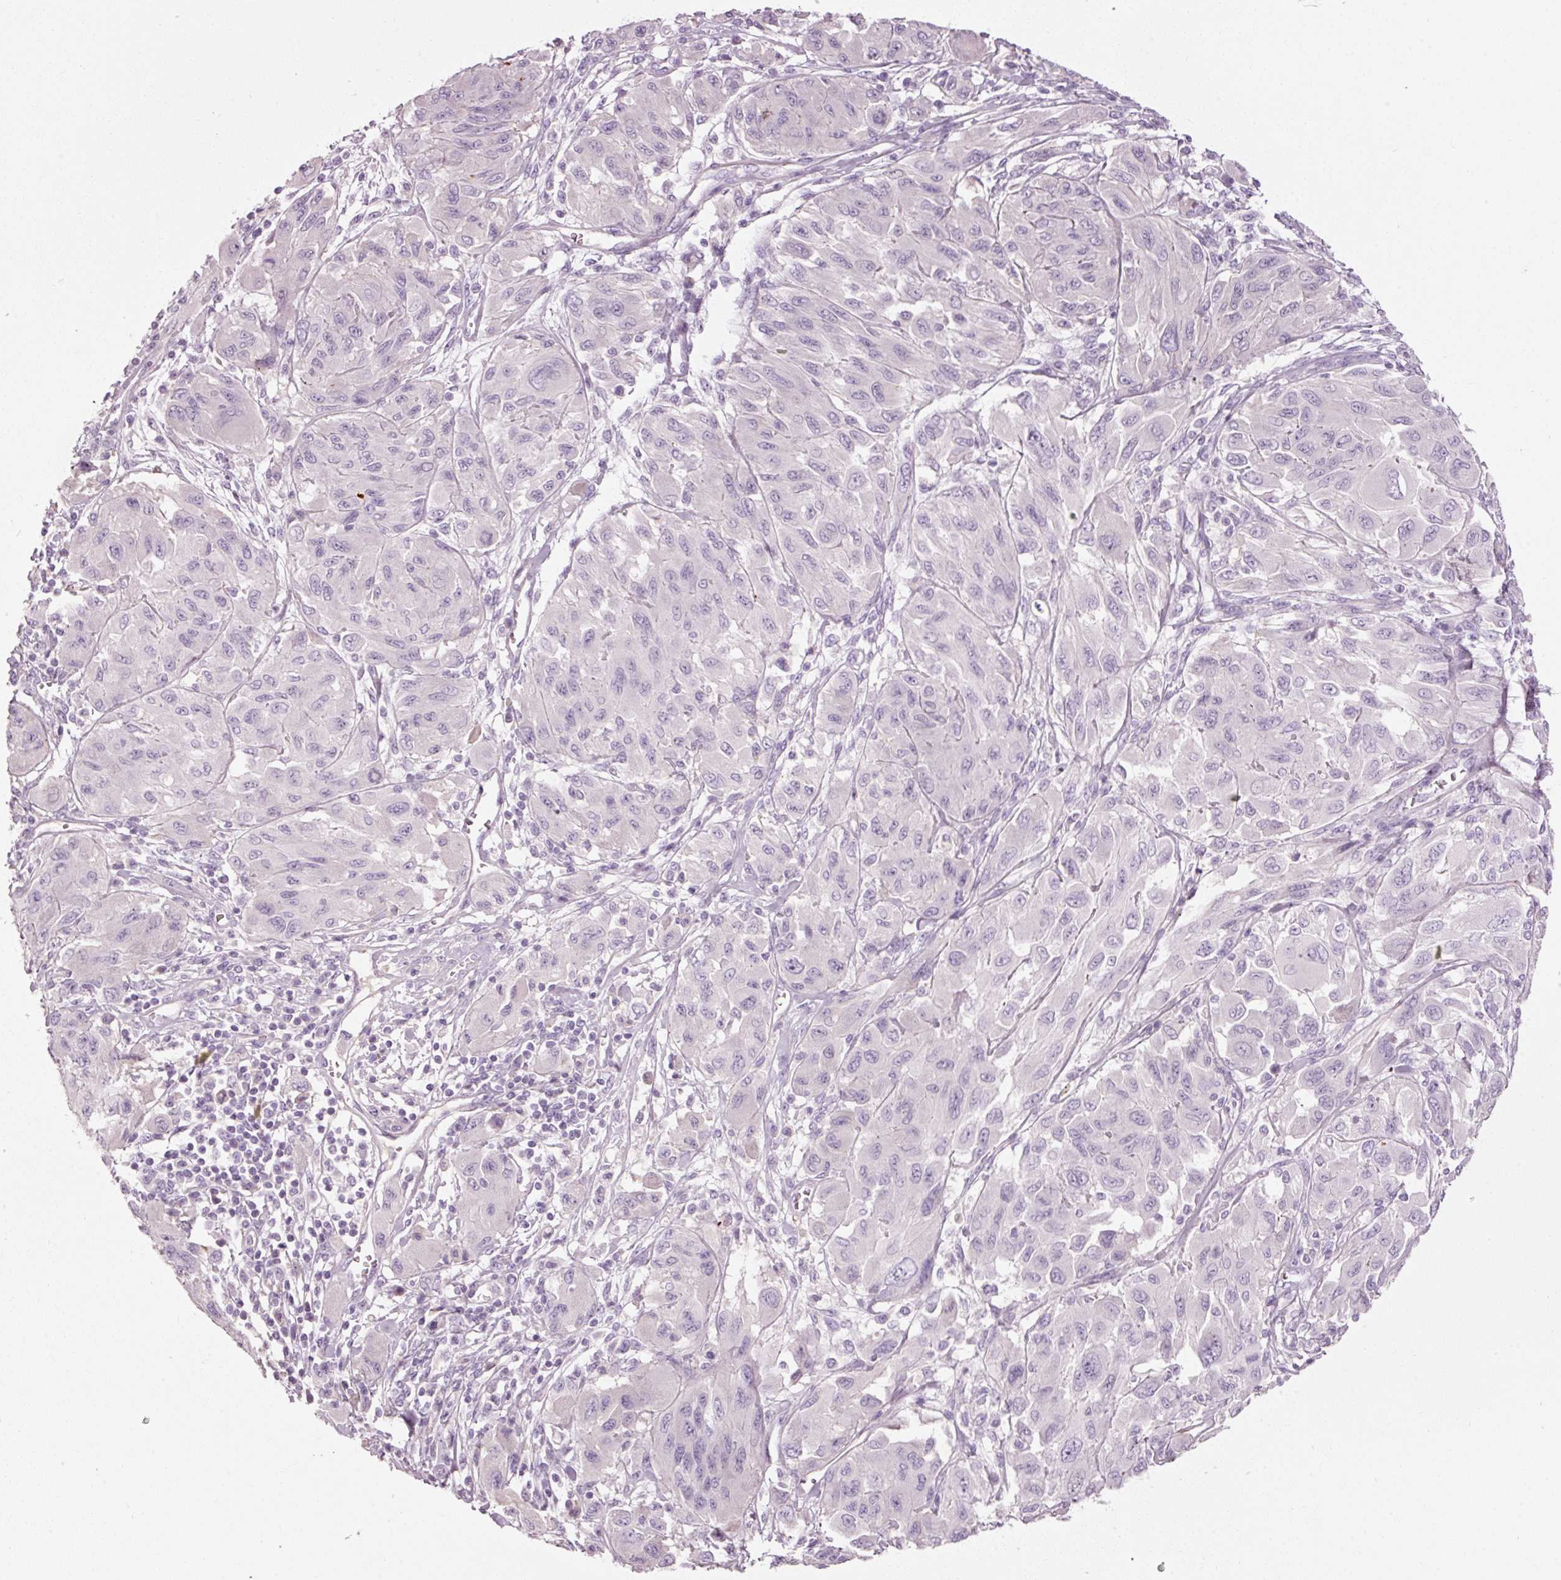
{"staining": {"intensity": "negative", "quantity": "none", "location": "none"}, "tissue": "melanoma", "cell_type": "Tumor cells", "image_type": "cancer", "snomed": [{"axis": "morphology", "description": "Malignant melanoma, NOS"}, {"axis": "topography", "description": "Skin"}], "caption": "High magnification brightfield microscopy of melanoma stained with DAB (3,3'-diaminobenzidine) (brown) and counterstained with hematoxylin (blue): tumor cells show no significant positivity. The staining is performed using DAB brown chromogen with nuclei counter-stained in using hematoxylin.", "gene": "MUC5AC", "patient": {"sex": "female", "age": 91}}